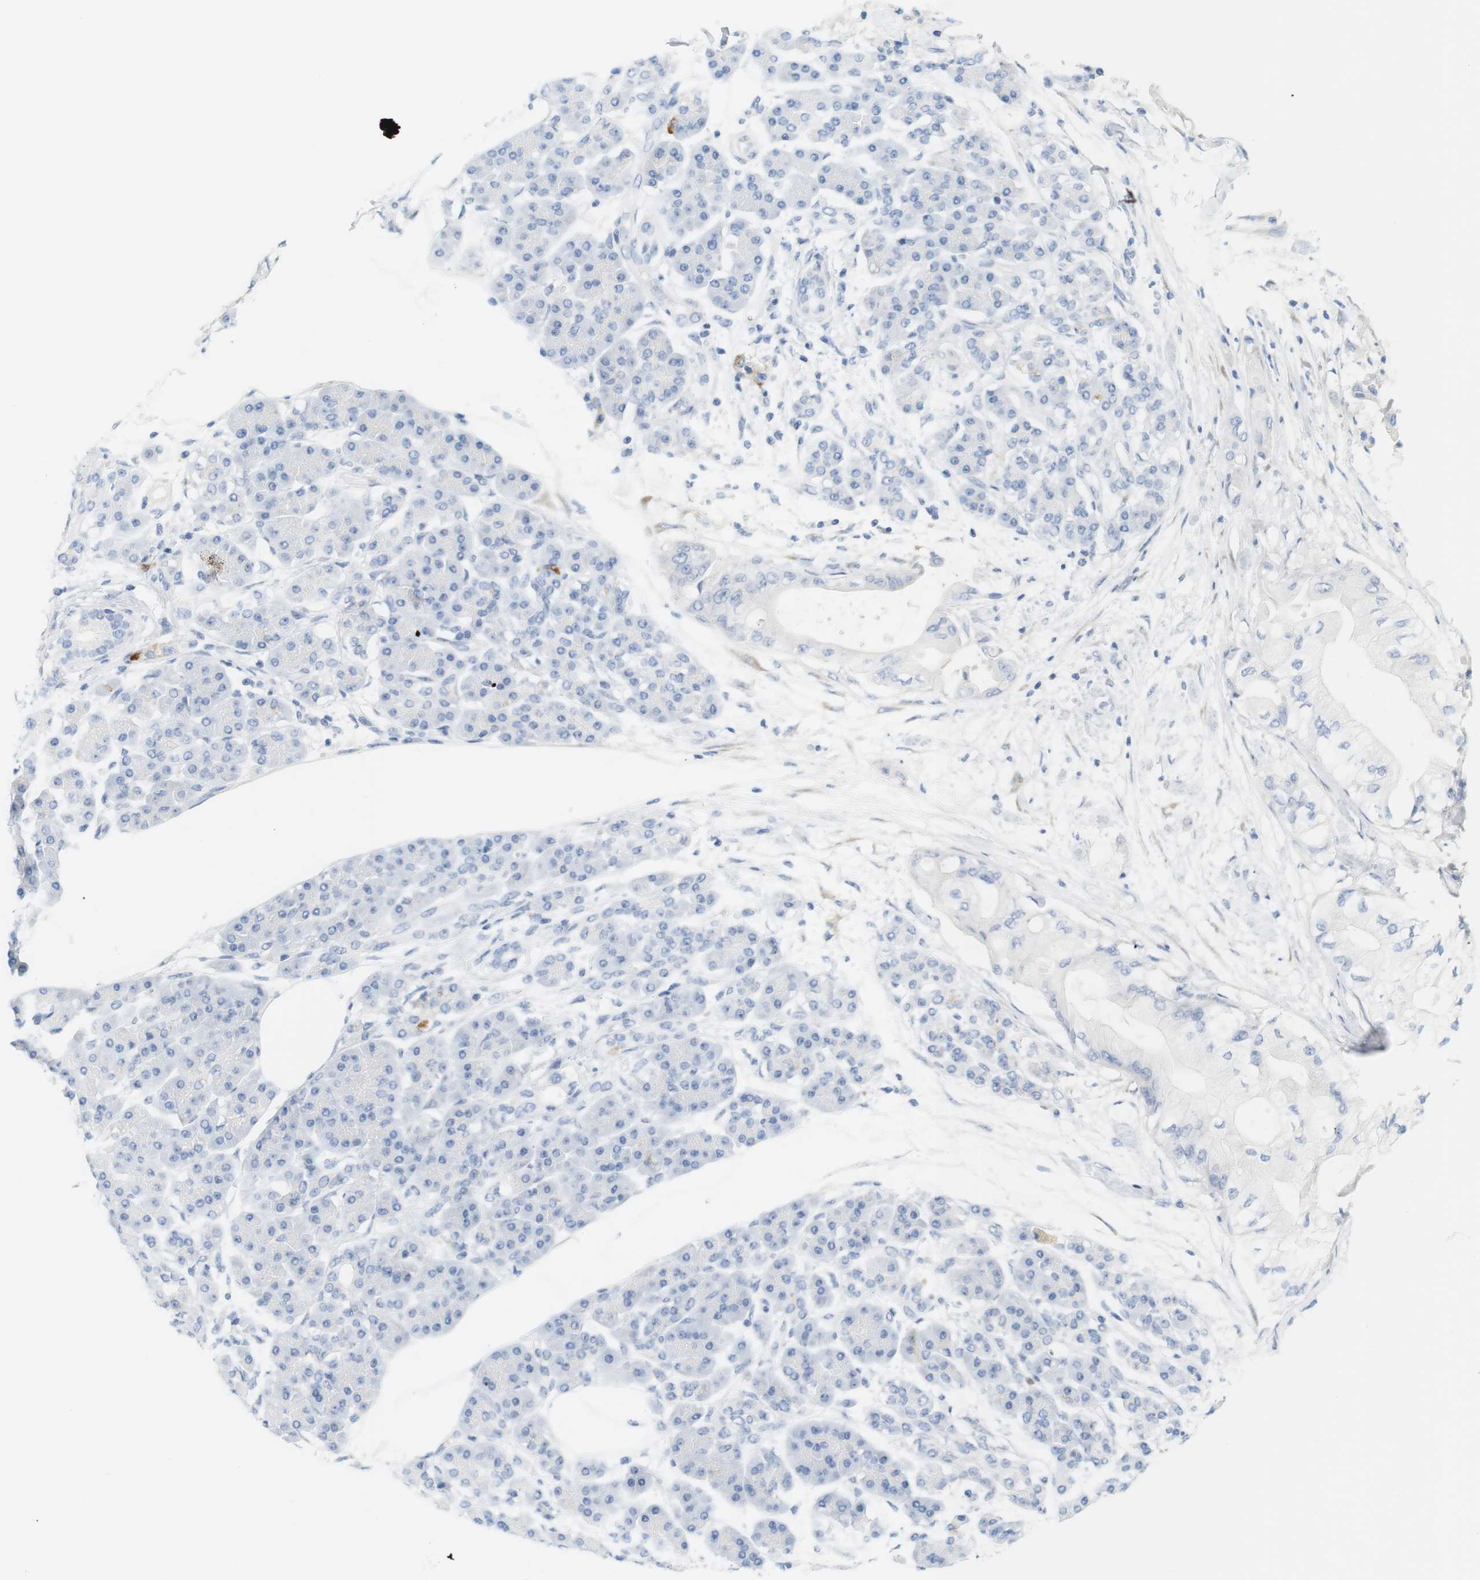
{"staining": {"intensity": "negative", "quantity": "none", "location": "none"}, "tissue": "pancreatic cancer", "cell_type": "Tumor cells", "image_type": "cancer", "snomed": [{"axis": "morphology", "description": "Adenocarcinoma, NOS"}, {"axis": "morphology", "description": "Adenocarcinoma, metastatic, NOS"}, {"axis": "topography", "description": "Lymph node"}, {"axis": "topography", "description": "Pancreas"}, {"axis": "topography", "description": "Duodenum"}], "caption": "Immunohistochemistry of metastatic adenocarcinoma (pancreatic) reveals no expression in tumor cells.", "gene": "RGS9", "patient": {"sex": "female", "age": 64}}